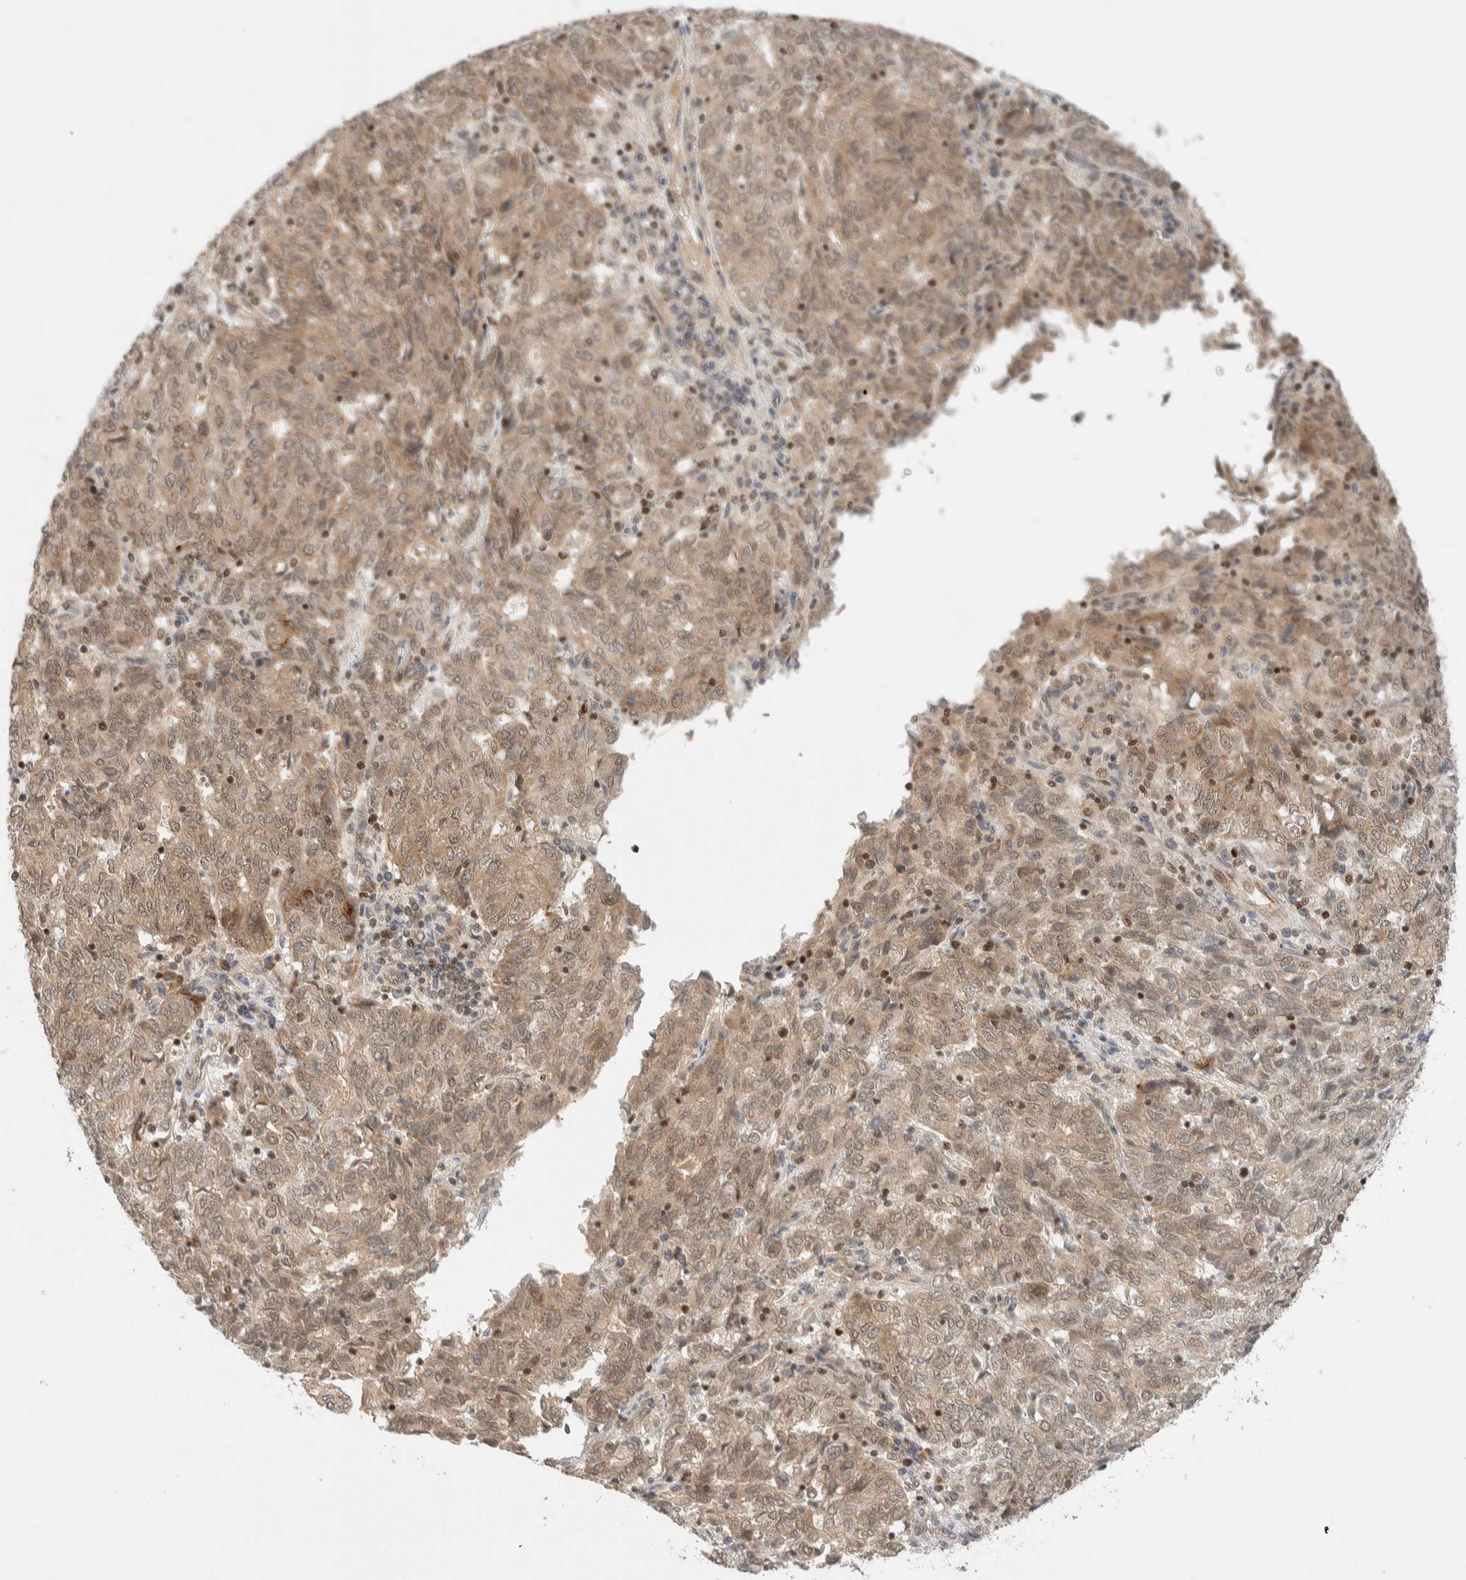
{"staining": {"intensity": "weak", "quantity": ">75%", "location": "cytoplasmic/membranous"}, "tissue": "endometrial cancer", "cell_type": "Tumor cells", "image_type": "cancer", "snomed": [{"axis": "morphology", "description": "Adenocarcinoma, NOS"}, {"axis": "topography", "description": "Endometrium"}], "caption": "Immunohistochemistry (IHC) of endometrial cancer (adenocarcinoma) exhibits low levels of weak cytoplasmic/membranous staining in about >75% of tumor cells. (DAB (3,3'-diaminobenzidine) = brown stain, brightfield microscopy at high magnification).", "gene": "C8orf76", "patient": {"sex": "female", "age": 80}}